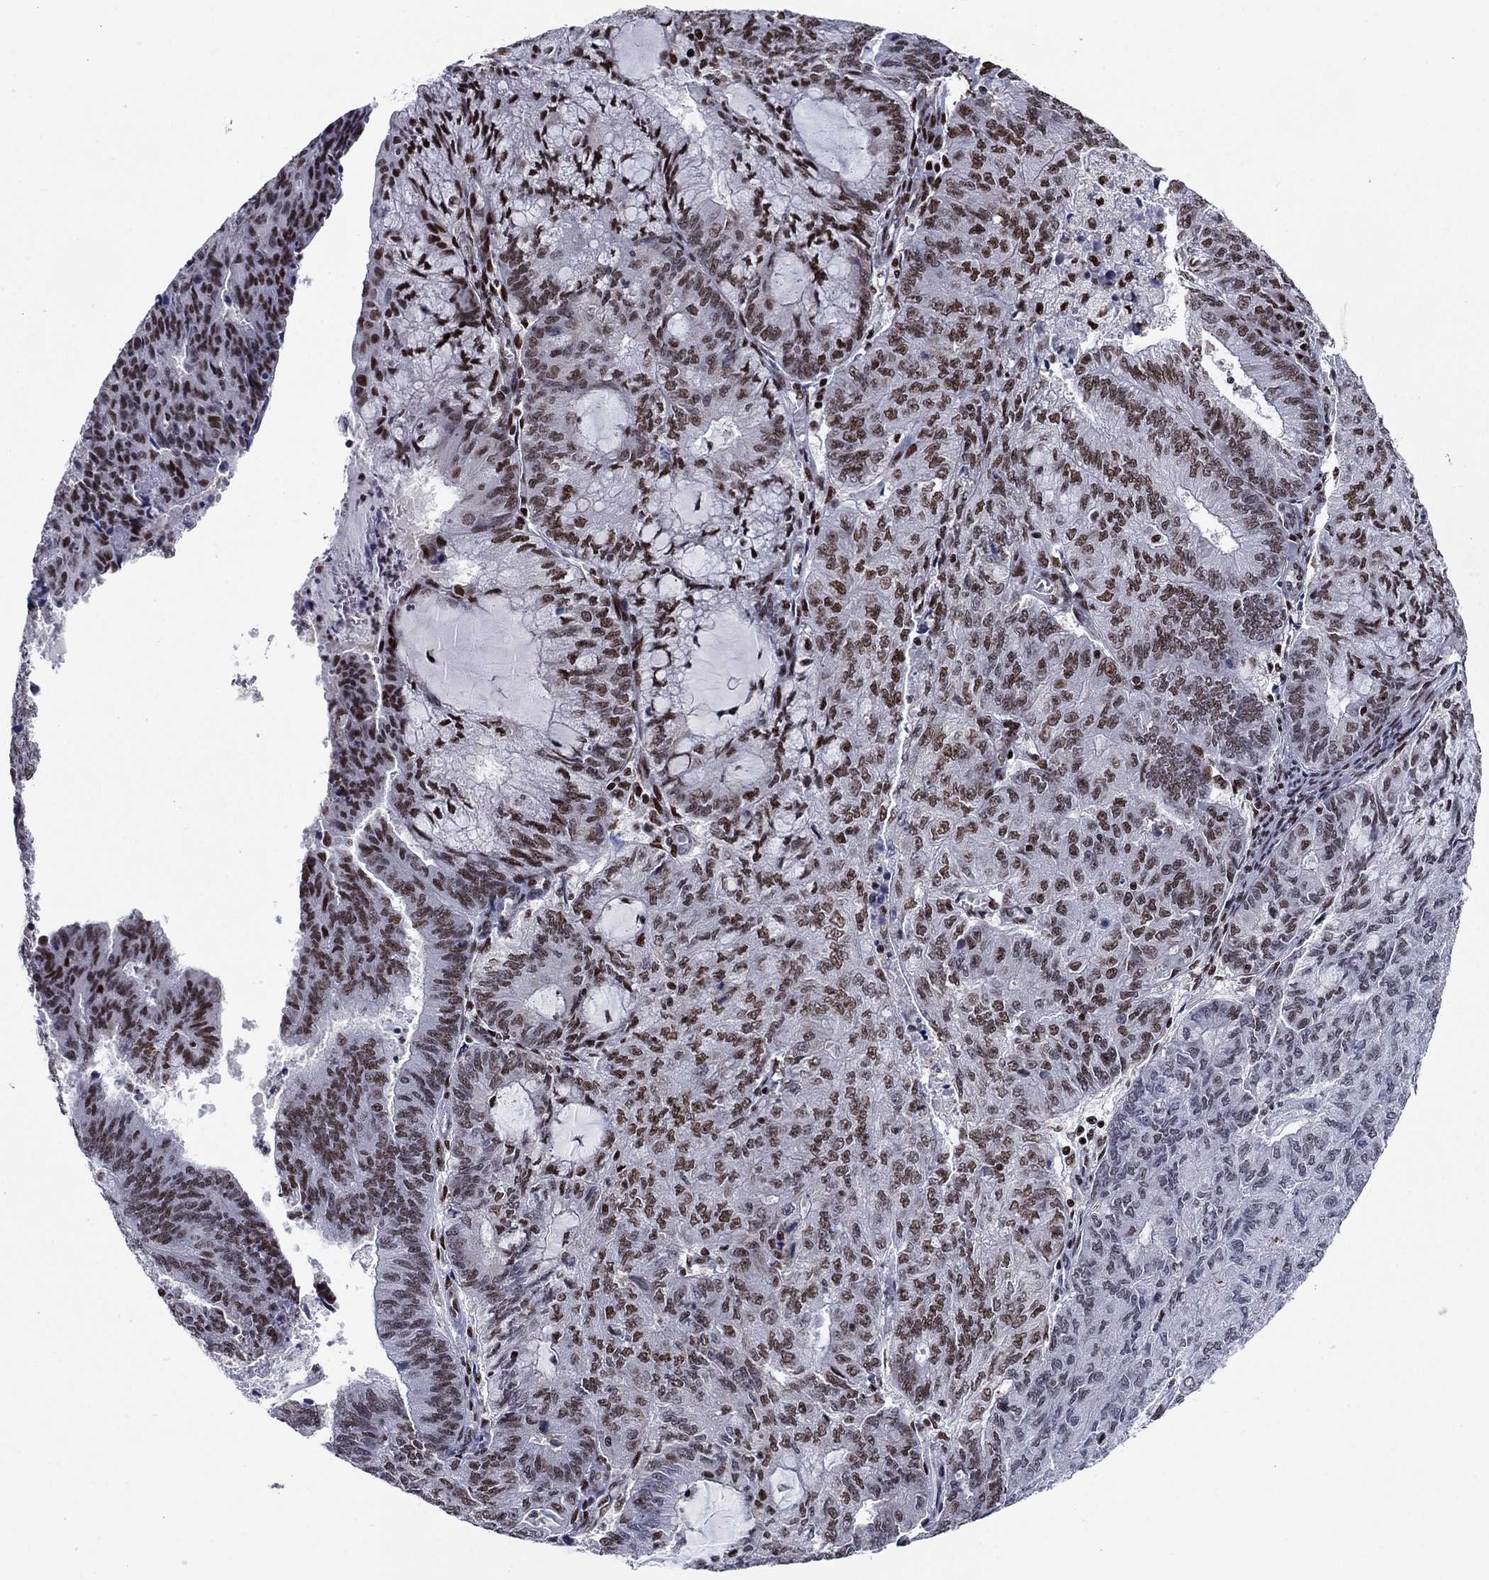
{"staining": {"intensity": "moderate", "quantity": "25%-75%", "location": "nuclear"}, "tissue": "endometrial cancer", "cell_type": "Tumor cells", "image_type": "cancer", "snomed": [{"axis": "morphology", "description": "Adenocarcinoma, NOS"}, {"axis": "topography", "description": "Endometrium"}], "caption": "Immunohistochemistry (IHC) (DAB (3,3'-diaminobenzidine)) staining of endometrial adenocarcinoma demonstrates moderate nuclear protein expression in about 25%-75% of tumor cells.", "gene": "RPRD1B", "patient": {"sex": "female", "age": 82}}